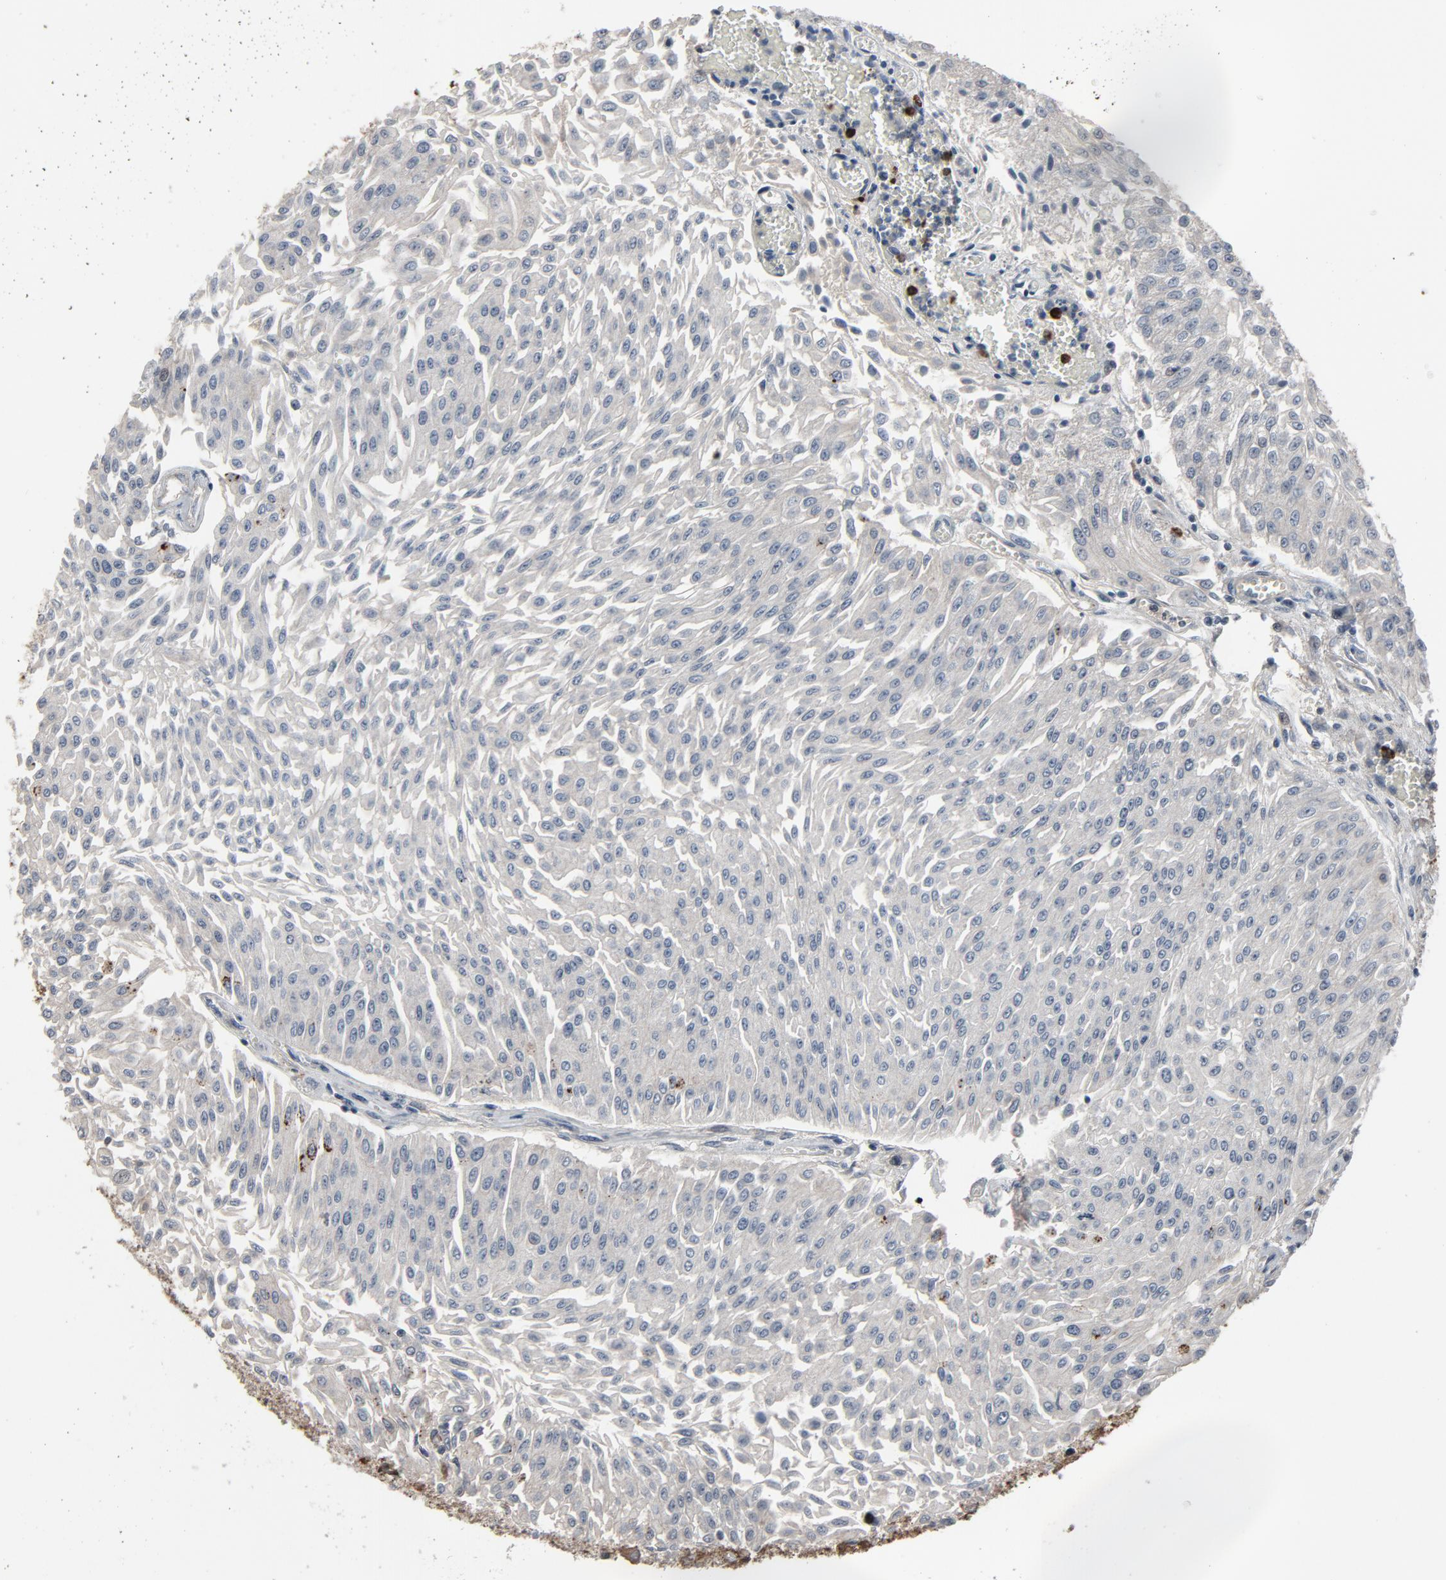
{"staining": {"intensity": "negative", "quantity": "none", "location": "none"}, "tissue": "urothelial cancer", "cell_type": "Tumor cells", "image_type": "cancer", "snomed": [{"axis": "morphology", "description": "Urothelial carcinoma, Low grade"}, {"axis": "topography", "description": "Urinary bladder"}], "caption": "Tumor cells are negative for brown protein staining in urothelial cancer.", "gene": "PDZD4", "patient": {"sex": "male", "age": 86}}